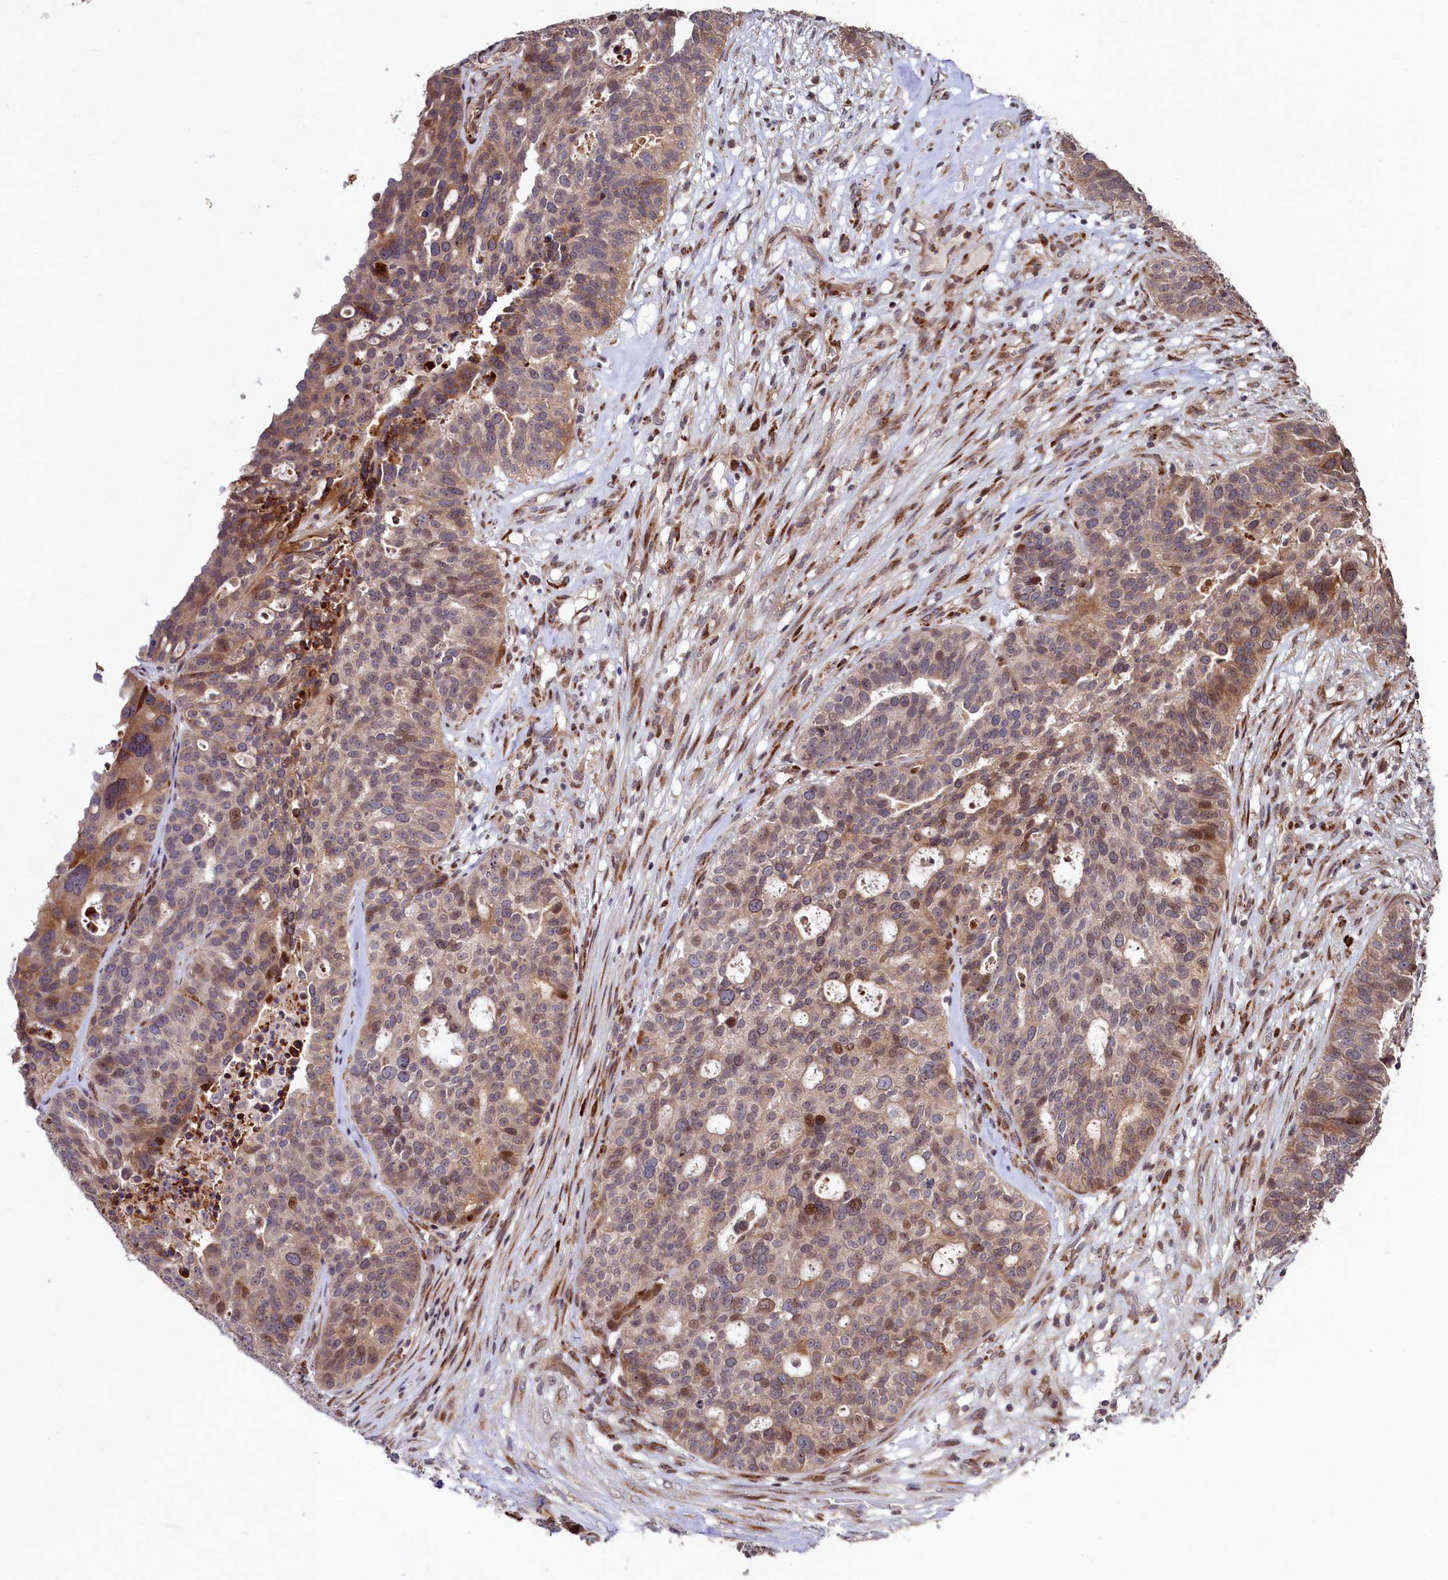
{"staining": {"intensity": "moderate", "quantity": "25%-75%", "location": "cytoplasmic/membranous,nuclear"}, "tissue": "ovarian cancer", "cell_type": "Tumor cells", "image_type": "cancer", "snomed": [{"axis": "morphology", "description": "Cystadenocarcinoma, serous, NOS"}, {"axis": "topography", "description": "Ovary"}], "caption": "Ovarian cancer stained with a brown dye reveals moderate cytoplasmic/membranous and nuclear positive positivity in approximately 25%-75% of tumor cells.", "gene": "C5orf15", "patient": {"sex": "female", "age": 59}}